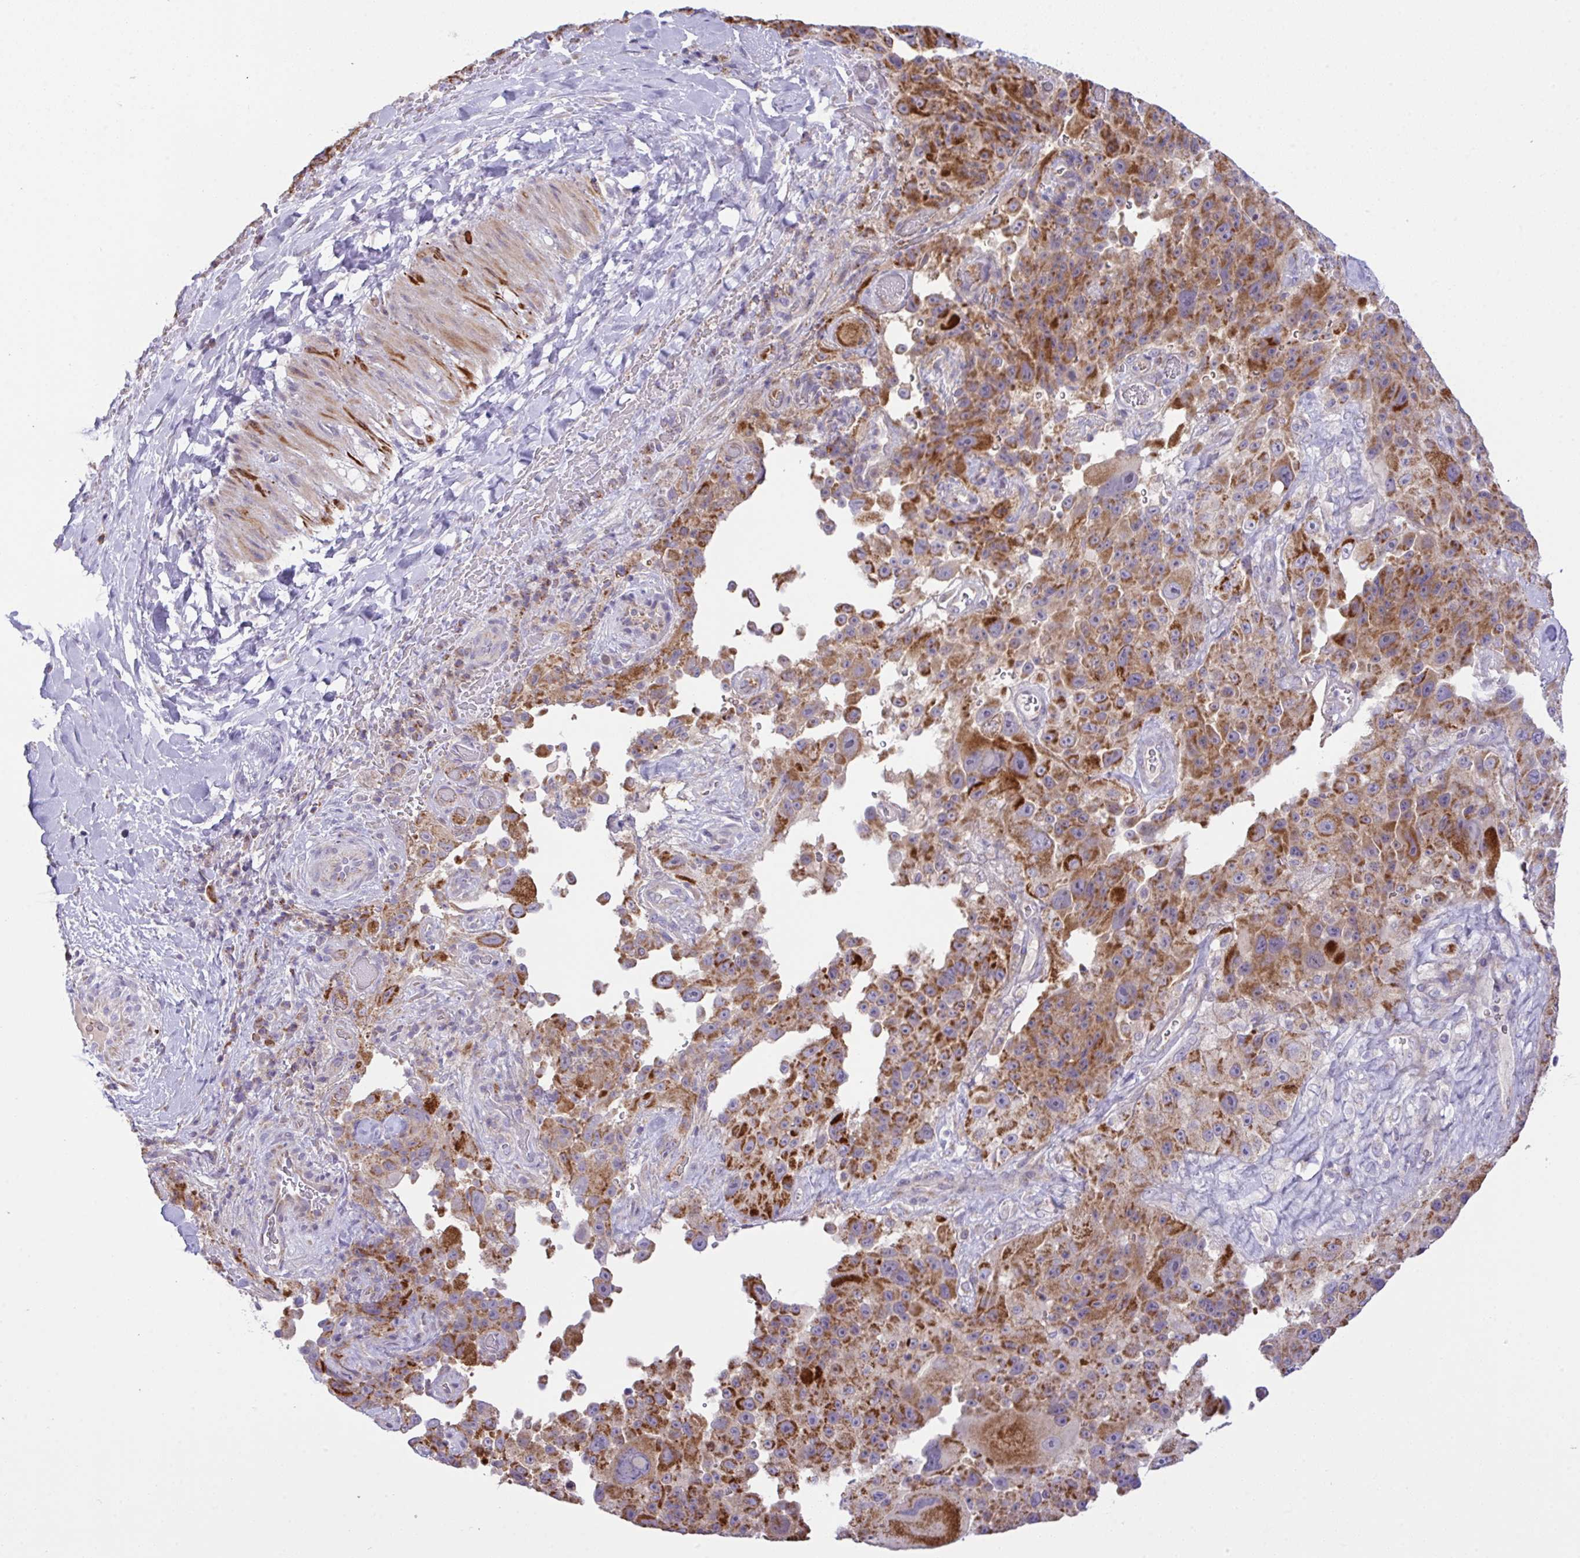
{"staining": {"intensity": "moderate", "quantity": ">75%", "location": "cytoplasmic/membranous"}, "tissue": "melanoma", "cell_type": "Tumor cells", "image_type": "cancer", "snomed": [{"axis": "morphology", "description": "Malignant melanoma, Metastatic site"}, {"axis": "topography", "description": "Lymph node"}], "caption": "Brown immunohistochemical staining in malignant melanoma (metastatic site) demonstrates moderate cytoplasmic/membranous positivity in approximately >75% of tumor cells.", "gene": "CHDH", "patient": {"sex": "male", "age": 62}}